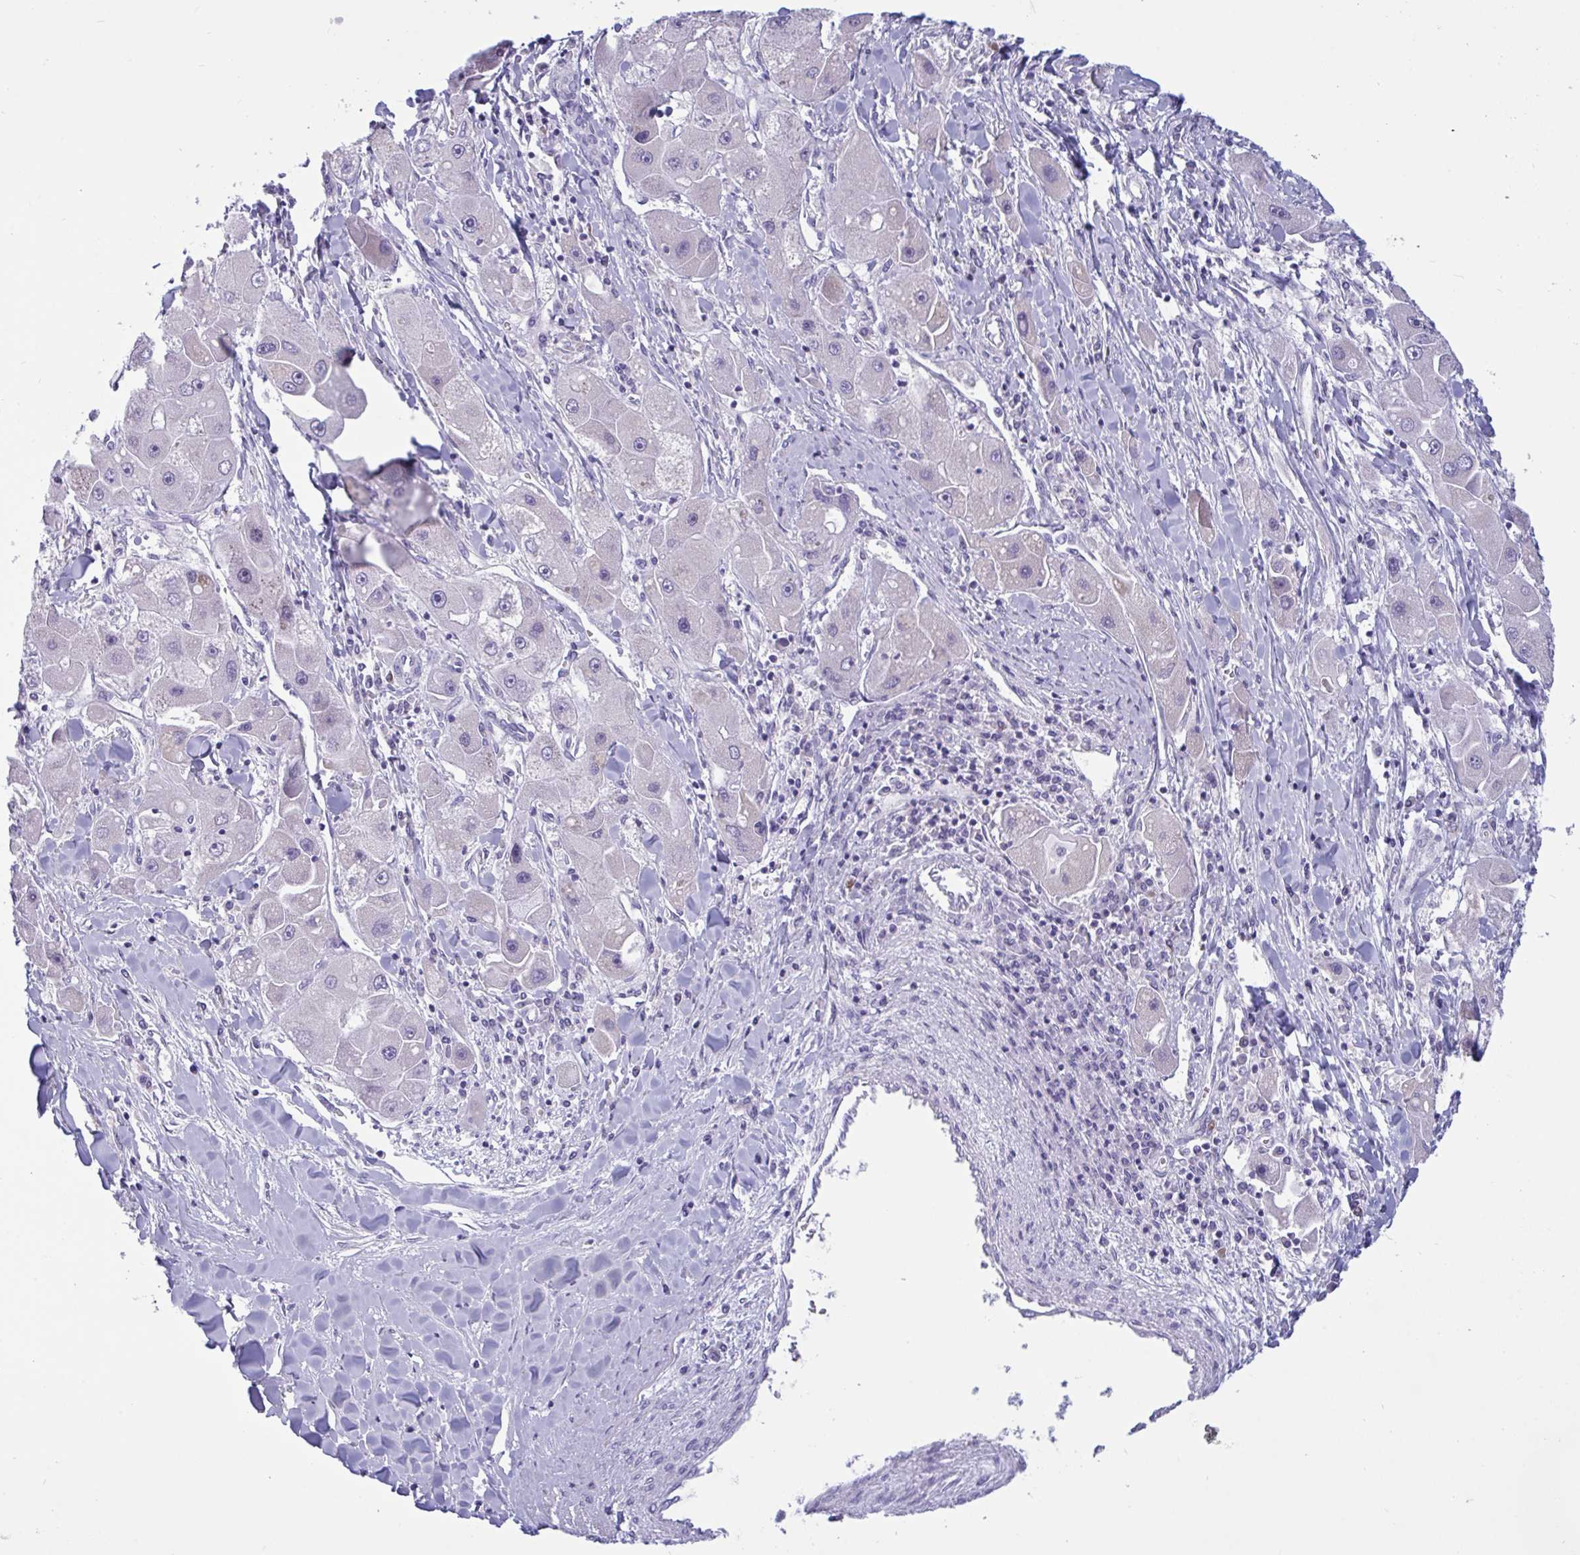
{"staining": {"intensity": "negative", "quantity": "none", "location": "none"}, "tissue": "liver cancer", "cell_type": "Tumor cells", "image_type": "cancer", "snomed": [{"axis": "morphology", "description": "Carcinoma, Hepatocellular, NOS"}, {"axis": "topography", "description": "Liver"}], "caption": "Tumor cells are negative for brown protein staining in liver cancer (hepatocellular carcinoma).", "gene": "OXLD1", "patient": {"sex": "male", "age": 24}}